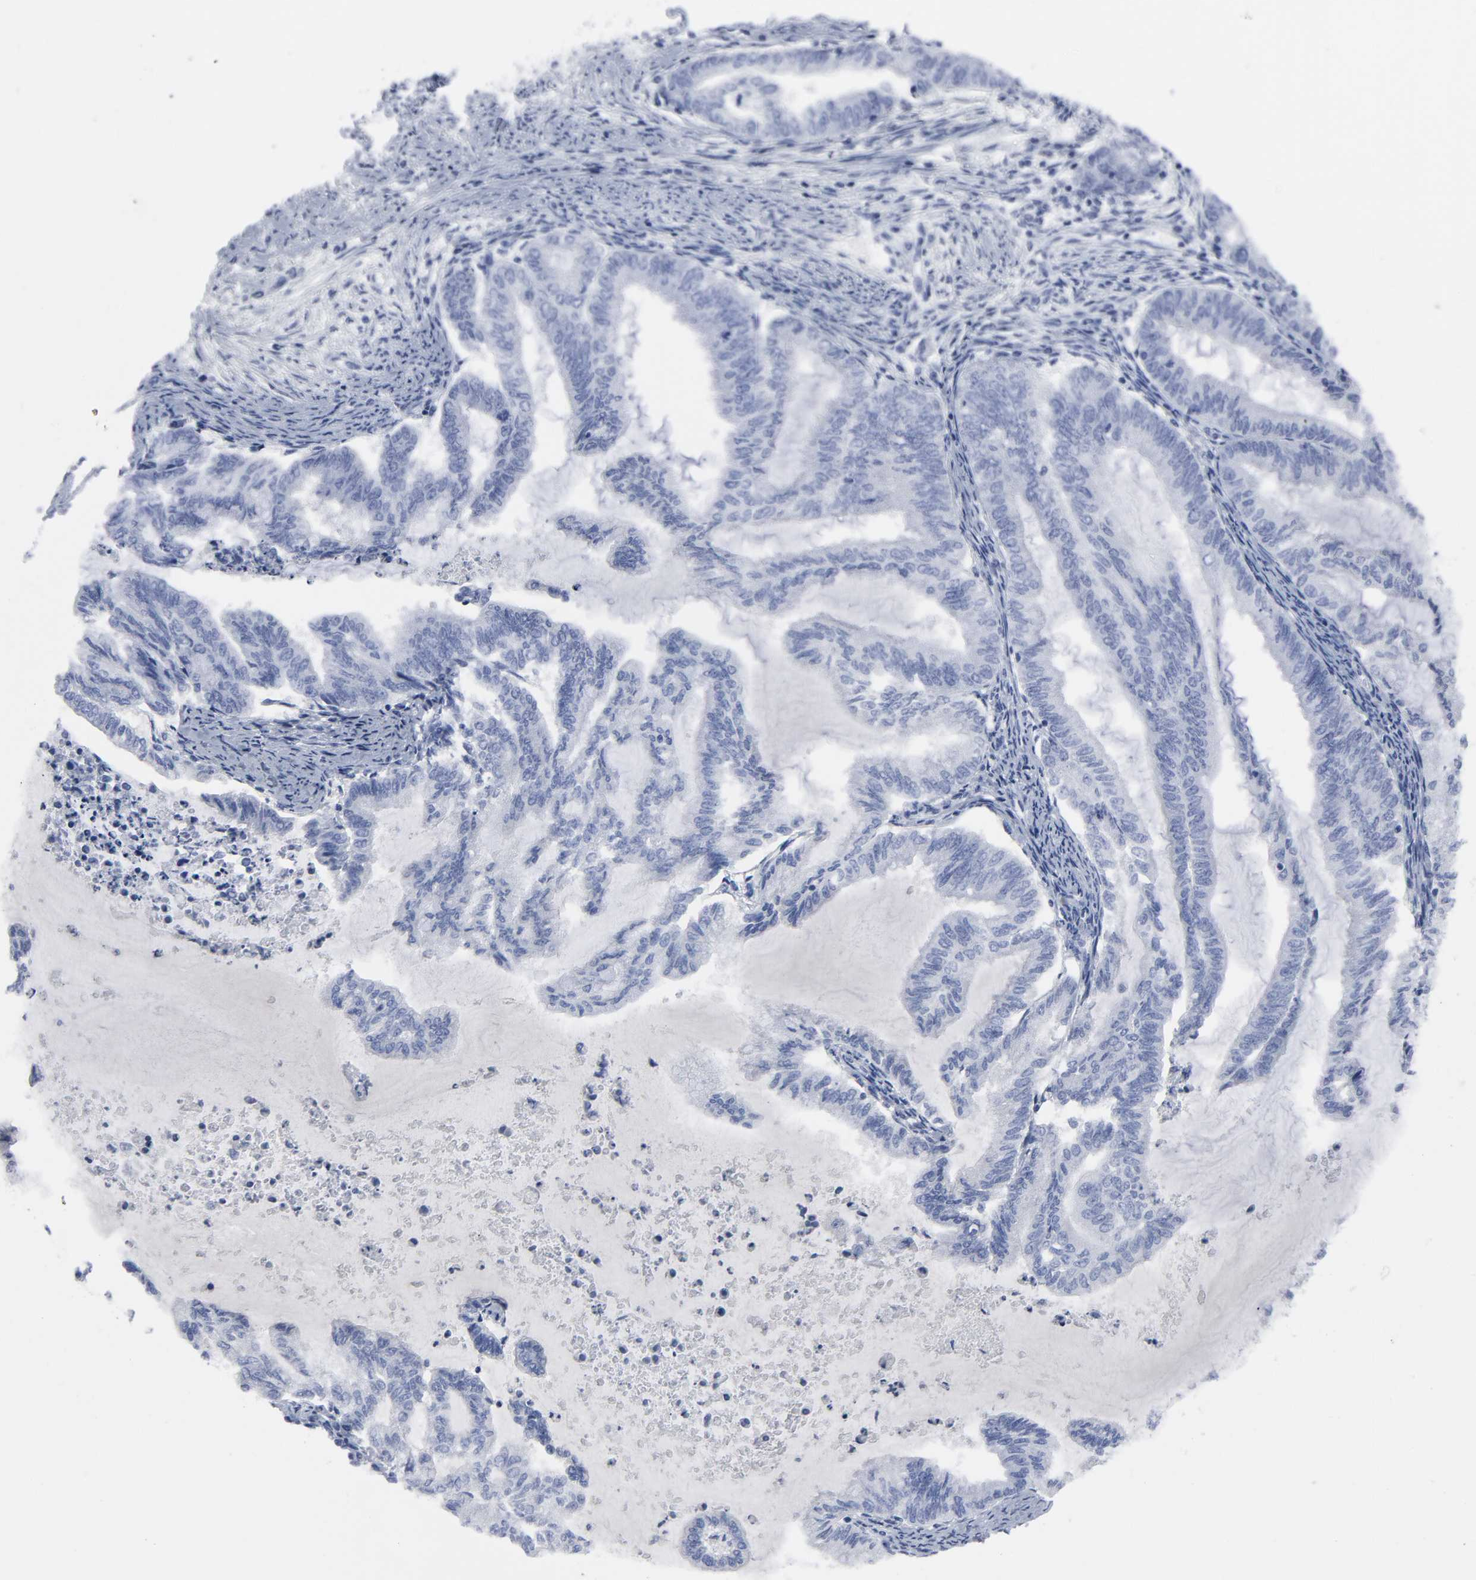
{"staining": {"intensity": "negative", "quantity": "none", "location": "none"}, "tissue": "endometrial cancer", "cell_type": "Tumor cells", "image_type": "cancer", "snomed": [{"axis": "morphology", "description": "Adenocarcinoma, NOS"}, {"axis": "topography", "description": "Endometrium"}], "caption": "This is an IHC histopathology image of adenocarcinoma (endometrial). There is no expression in tumor cells.", "gene": "HNF4A", "patient": {"sex": "female", "age": 79}}